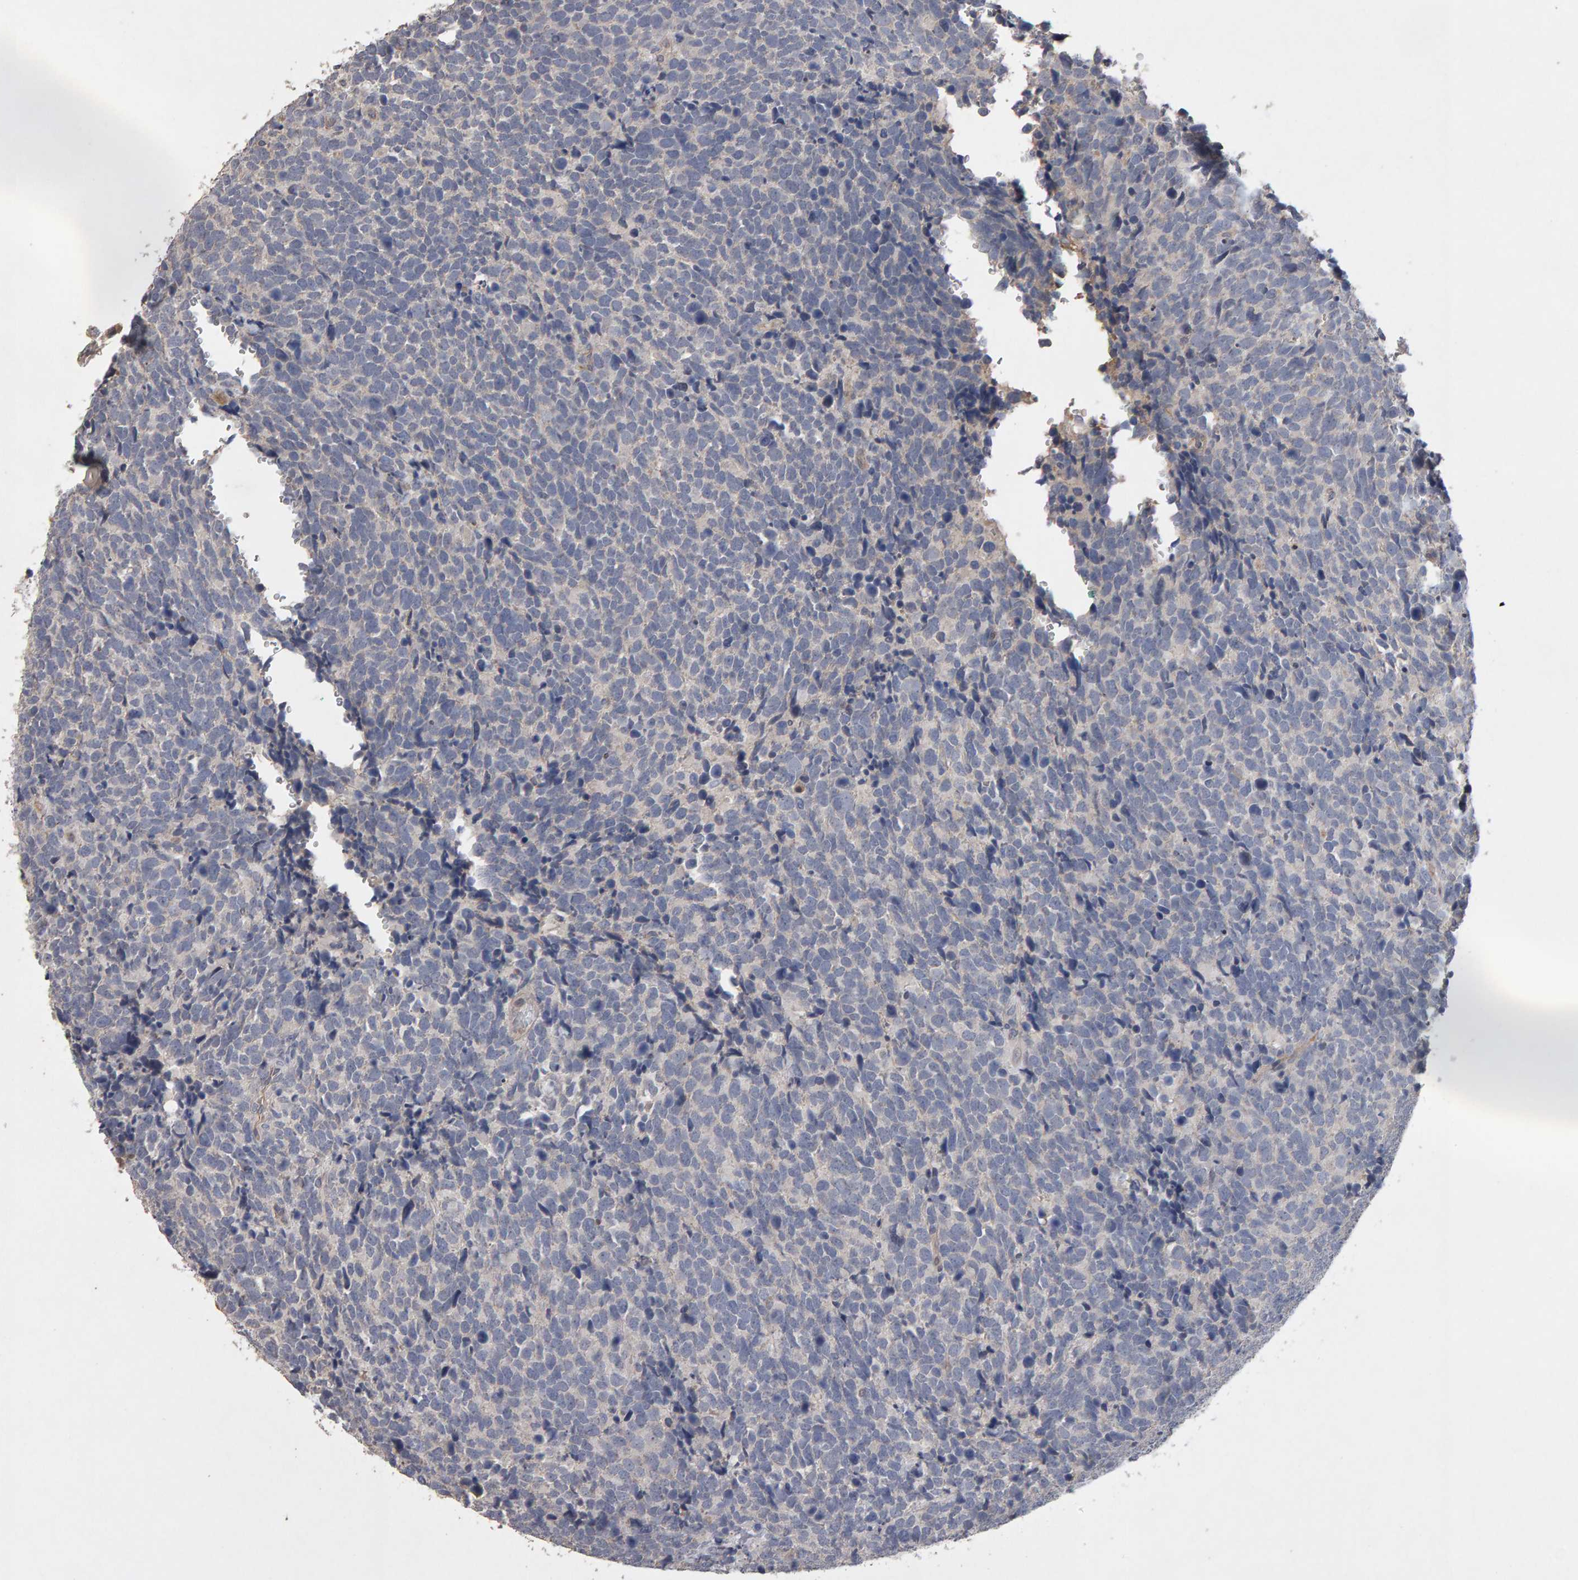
{"staining": {"intensity": "negative", "quantity": "none", "location": "none"}, "tissue": "urothelial cancer", "cell_type": "Tumor cells", "image_type": "cancer", "snomed": [{"axis": "morphology", "description": "Urothelial carcinoma, High grade"}, {"axis": "topography", "description": "Urinary bladder"}], "caption": "Image shows no significant protein positivity in tumor cells of high-grade urothelial carcinoma.", "gene": "COASY", "patient": {"sex": "female", "age": 82}}